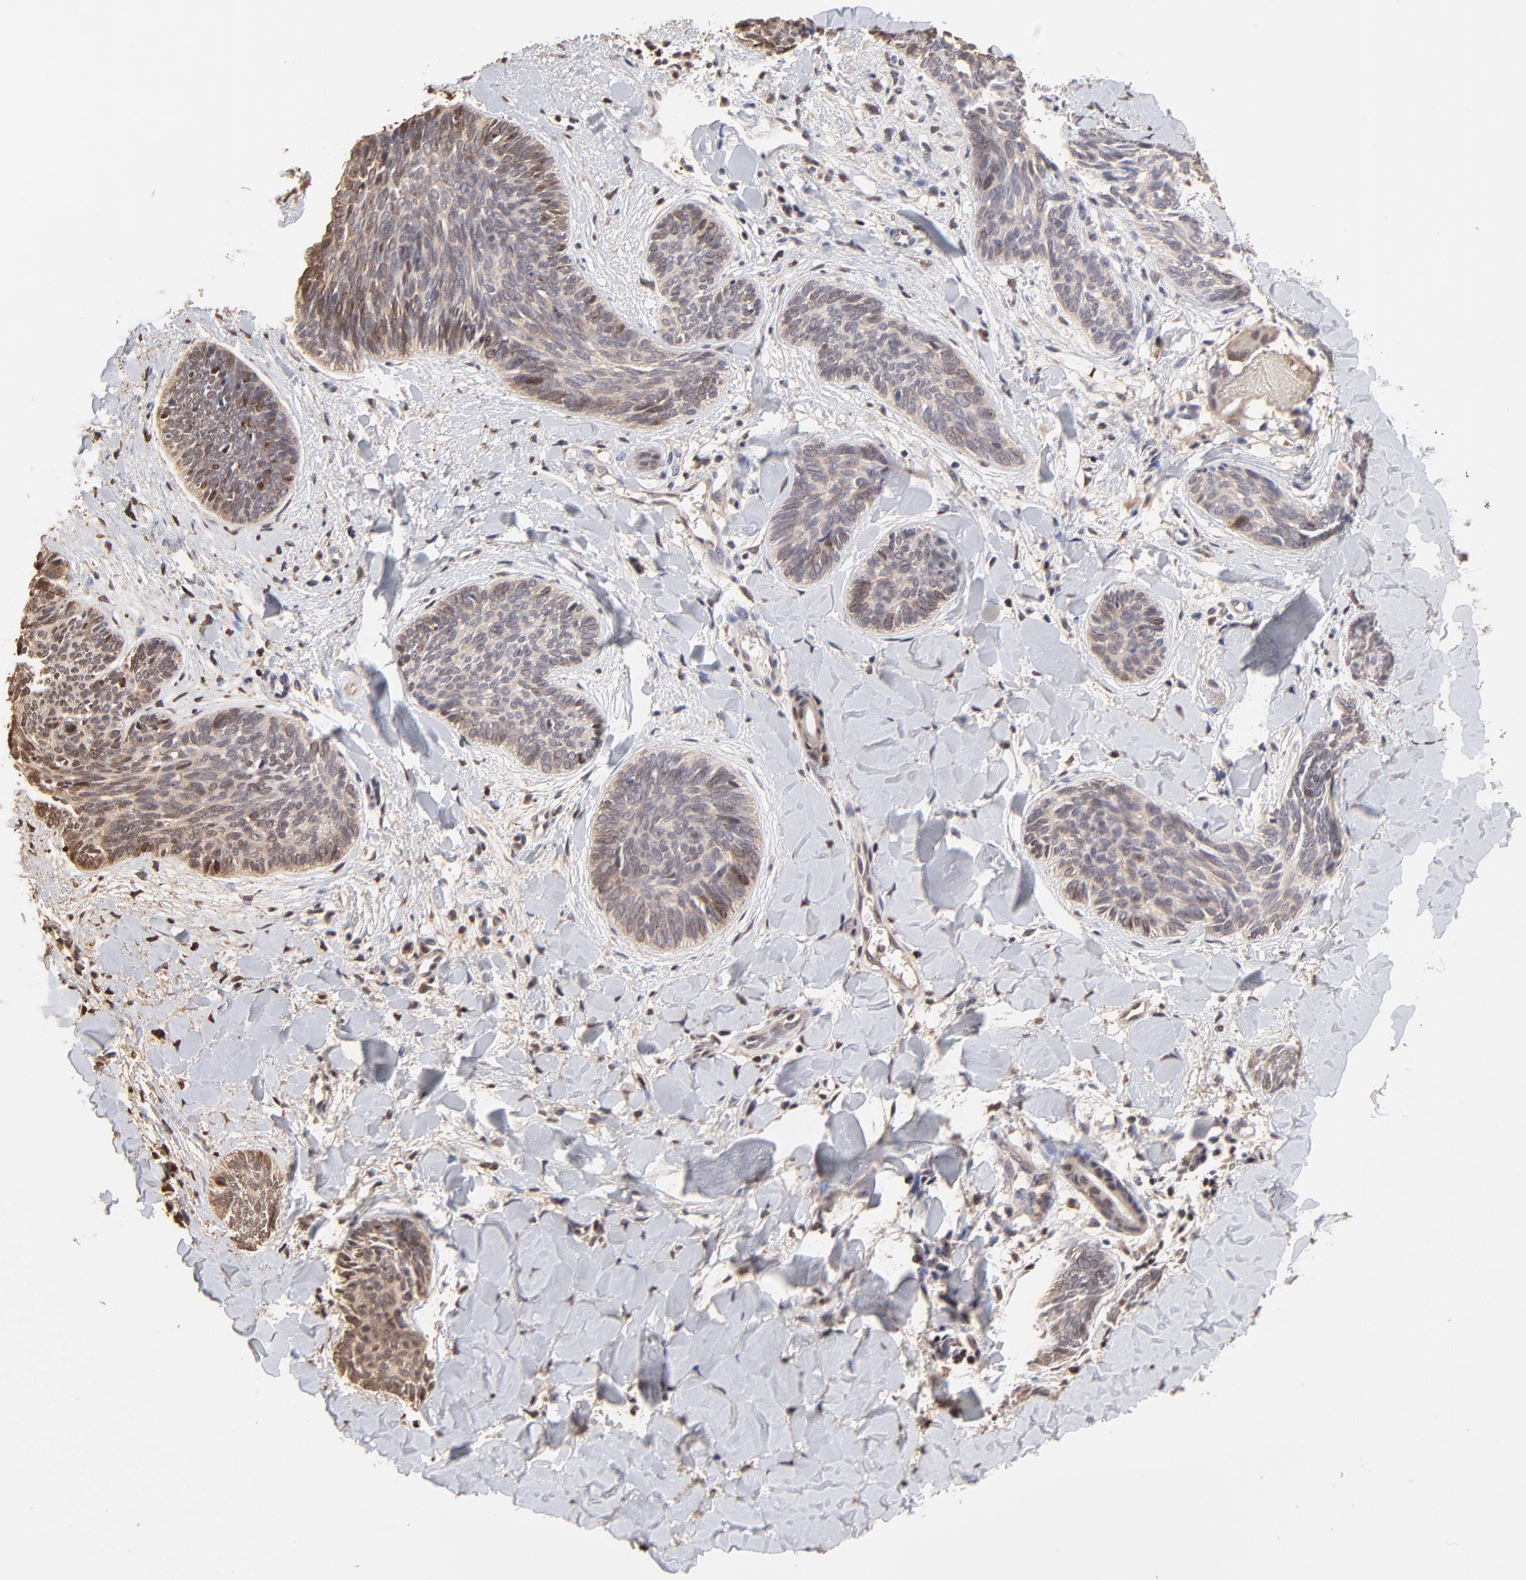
{"staining": {"intensity": "weak", "quantity": "<25%", "location": "nuclear"}, "tissue": "skin cancer", "cell_type": "Tumor cells", "image_type": "cancer", "snomed": [{"axis": "morphology", "description": "Basal cell carcinoma"}, {"axis": "topography", "description": "Skin"}], "caption": "Basal cell carcinoma (skin) was stained to show a protein in brown. There is no significant positivity in tumor cells. (DAB (3,3'-diaminobenzidine) immunohistochemistry, high magnification).", "gene": "BIRC5", "patient": {"sex": "female", "age": 81}}